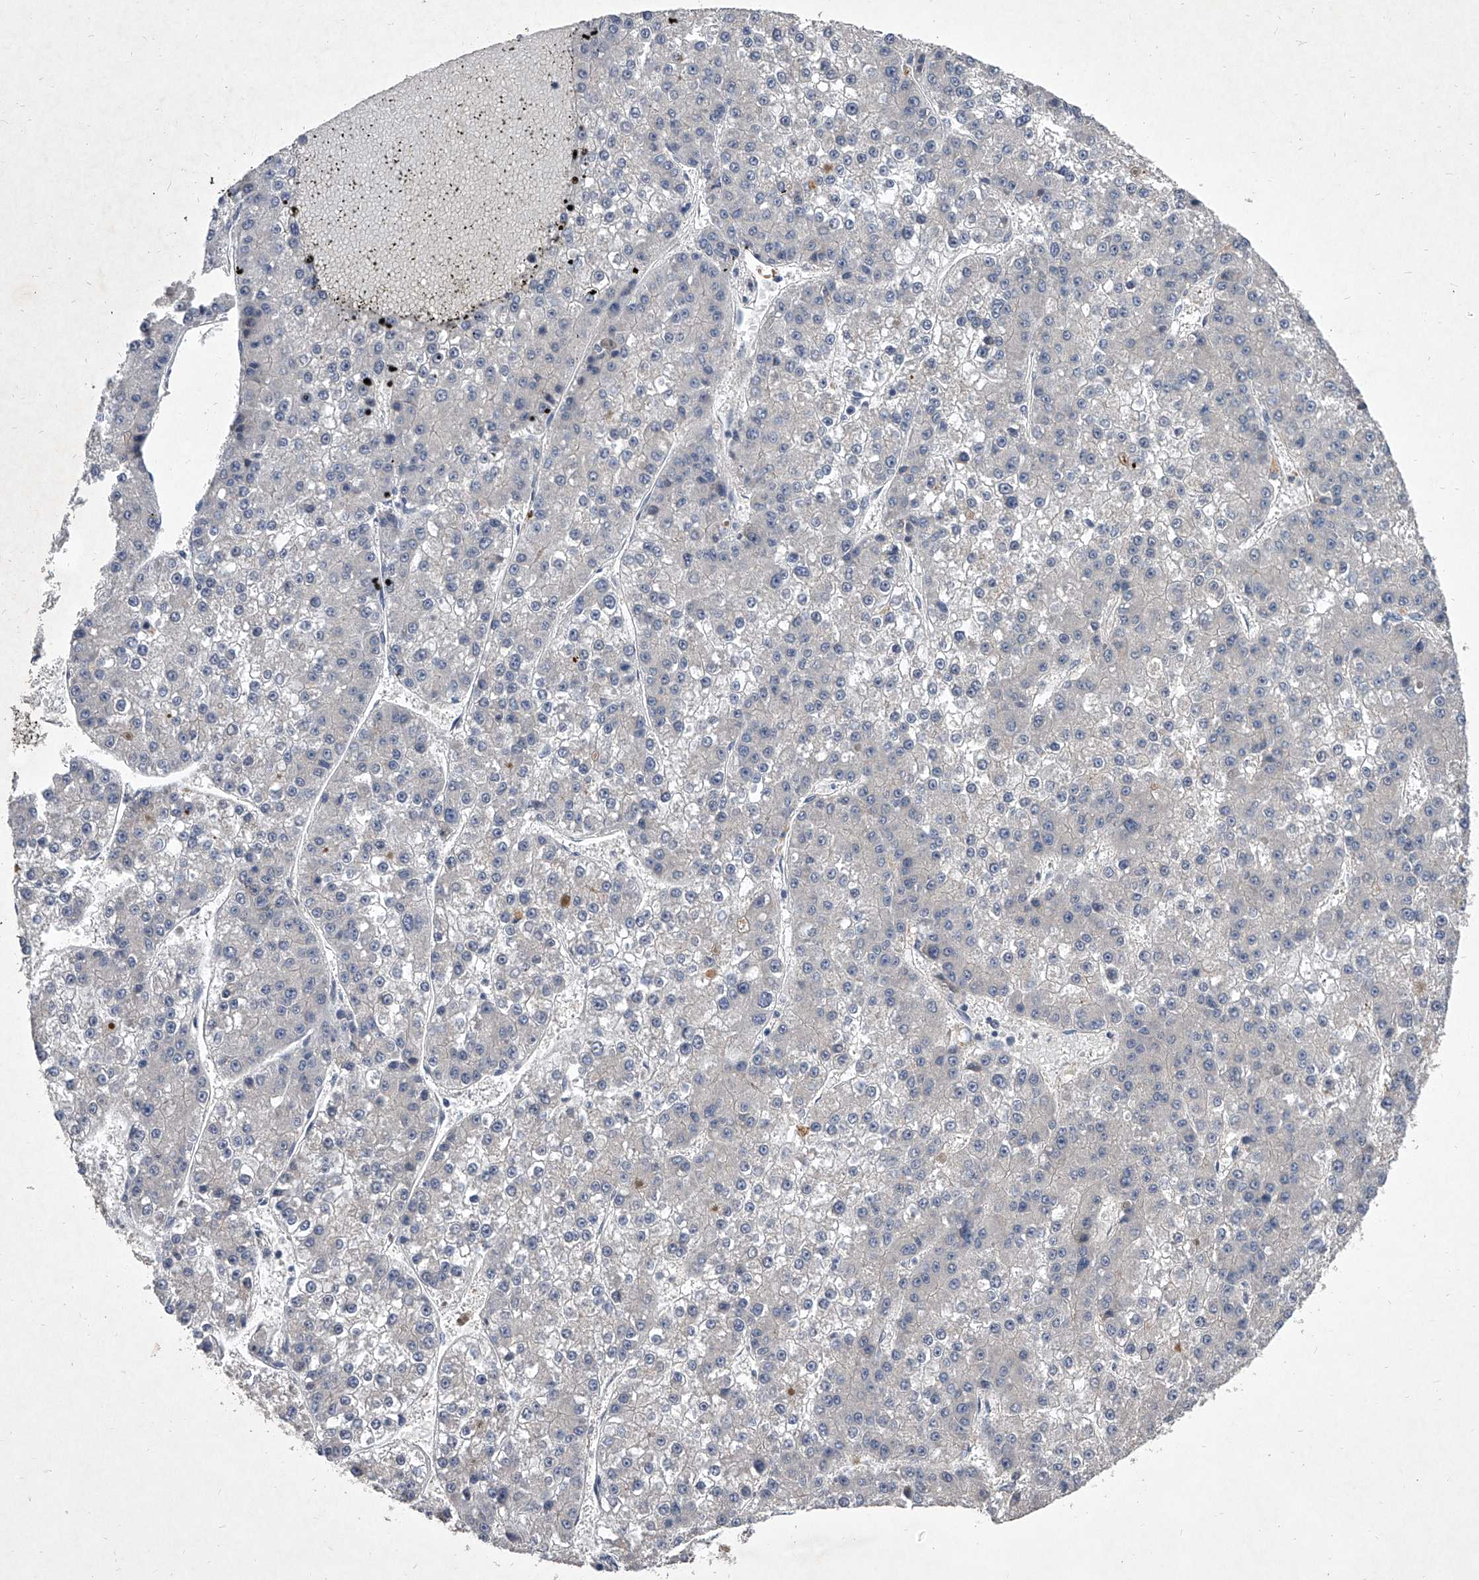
{"staining": {"intensity": "negative", "quantity": "none", "location": "none"}, "tissue": "liver cancer", "cell_type": "Tumor cells", "image_type": "cancer", "snomed": [{"axis": "morphology", "description": "Carcinoma, Hepatocellular, NOS"}, {"axis": "topography", "description": "Liver"}], "caption": "Immunohistochemistry of liver hepatocellular carcinoma demonstrates no expression in tumor cells.", "gene": "C5", "patient": {"sex": "female", "age": 73}}